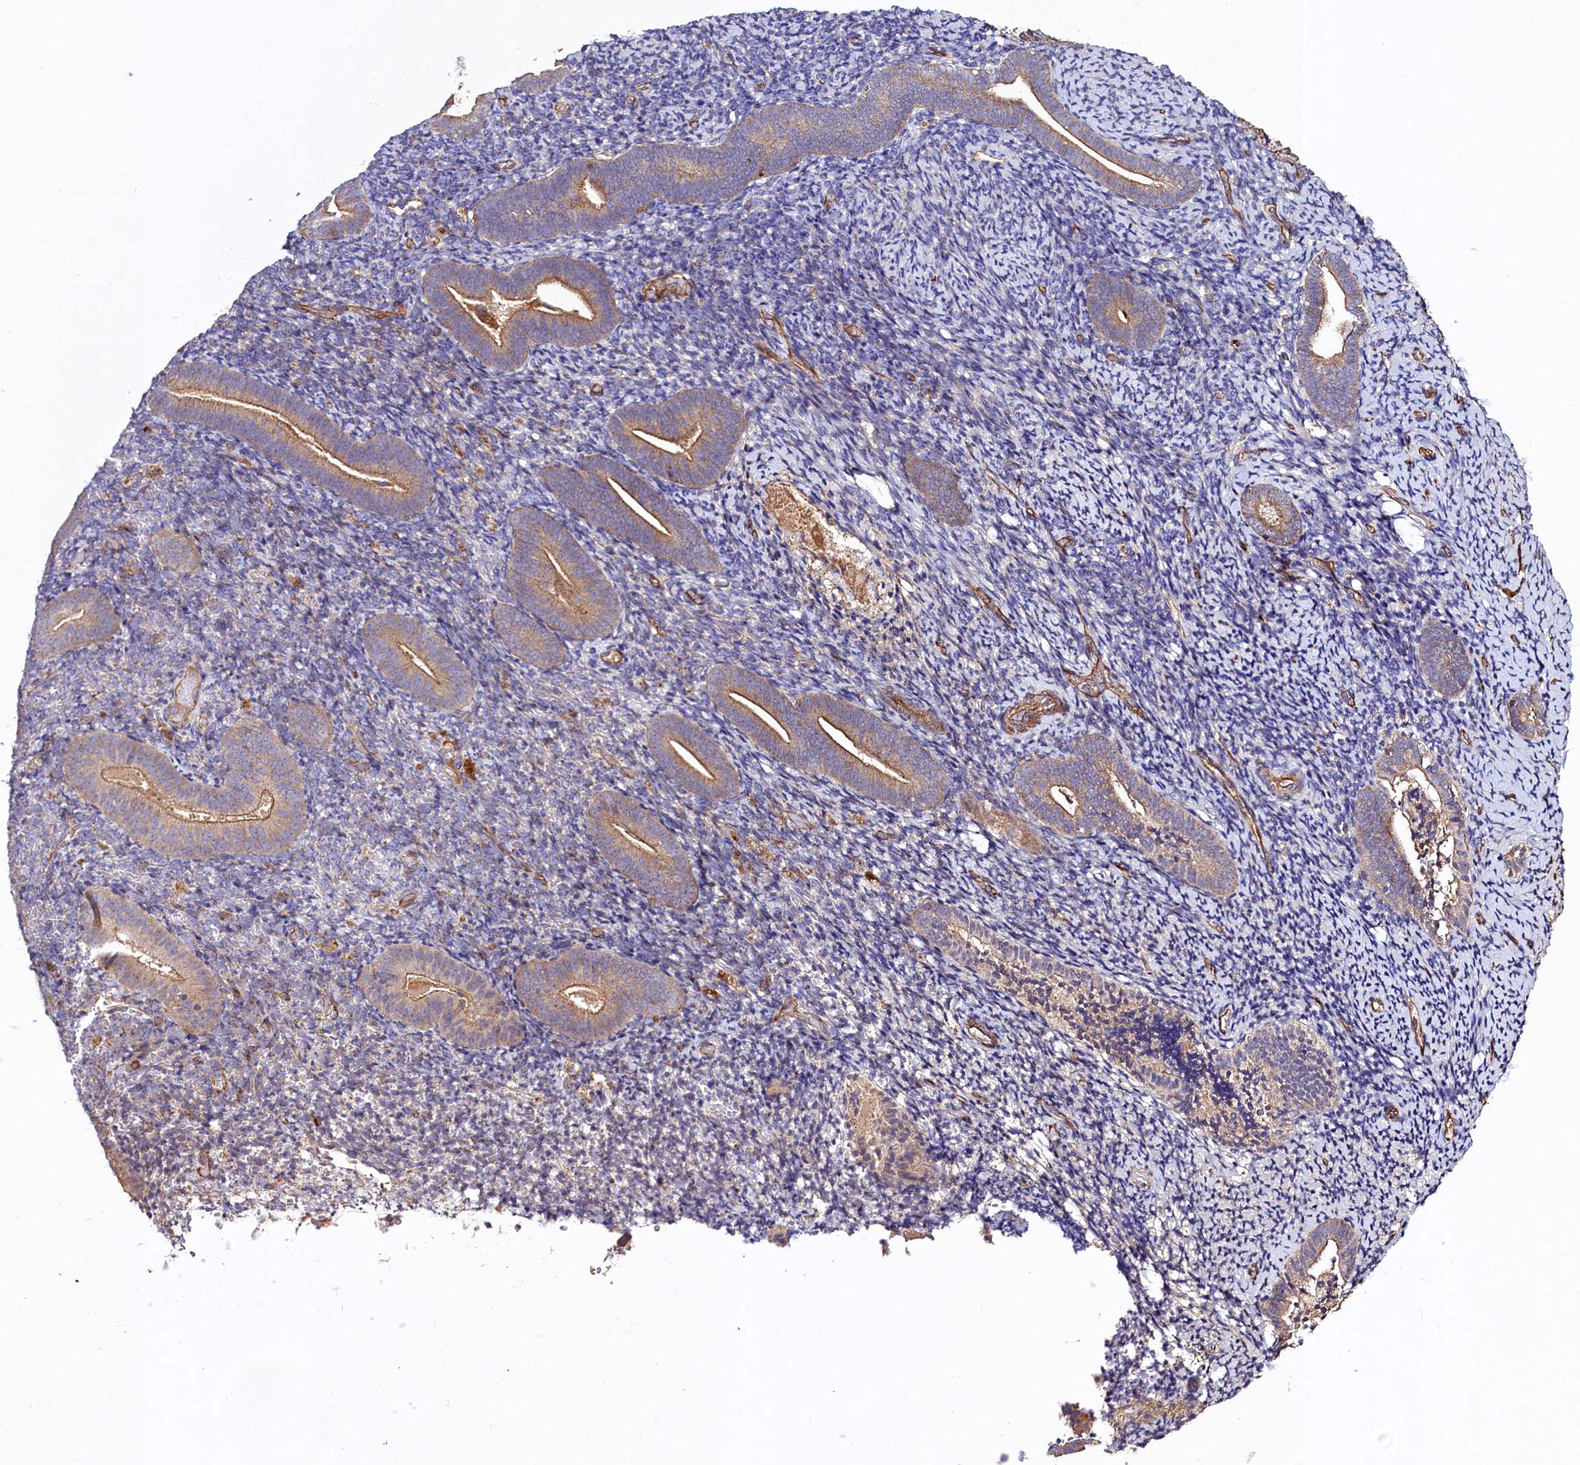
{"staining": {"intensity": "negative", "quantity": "none", "location": "none"}, "tissue": "endometrium", "cell_type": "Cells in endometrial stroma", "image_type": "normal", "snomed": [{"axis": "morphology", "description": "Normal tissue, NOS"}, {"axis": "topography", "description": "Endometrium"}], "caption": "DAB immunohistochemical staining of unremarkable human endometrium displays no significant staining in cells in endometrial stroma. Brightfield microscopy of immunohistochemistry (IHC) stained with DAB (3,3'-diaminobenzidine) (brown) and hematoxylin (blue), captured at high magnification.", "gene": "KLHDC4", "patient": {"sex": "female", "age": 51}}